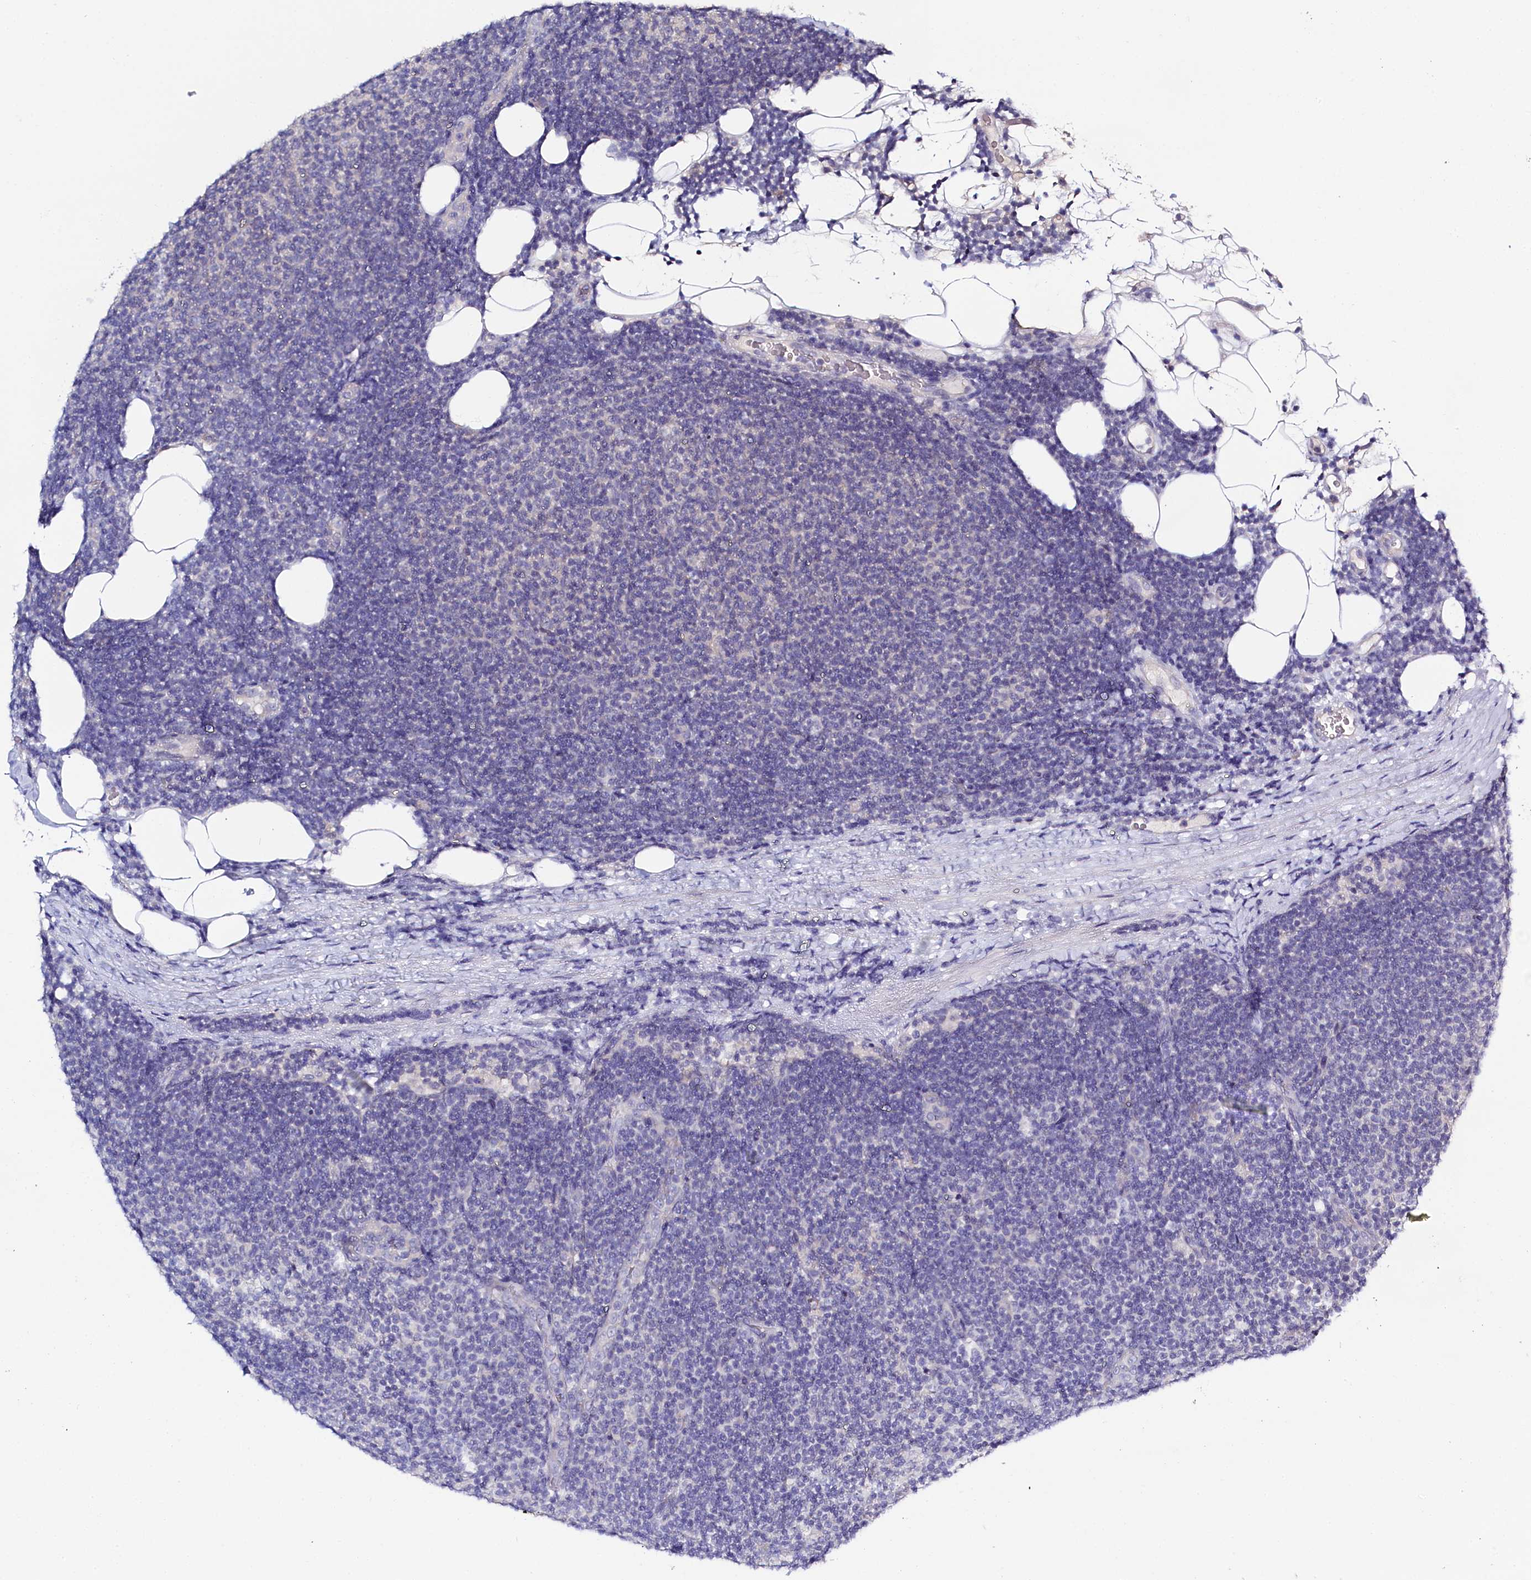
{"staining": {"intensity": "negative", "quantity": "none", "location": "none"}, "tissue": "lymphoma", "cell_type": "Tumor cells", "image_type": "cancer", "snomed": [{"axis": "morphology", "description": "Malignant lymphoma, non-Hodgkin's type, Low grade"}, {"axis": "topography", "description": "Lymph node"}], "caption": "This is an IHC histopathology image of human lymphoma. There is no expression in tumor cells.", "gene": "PDE6D", "patient": {"sex": "male", "age": 66}}